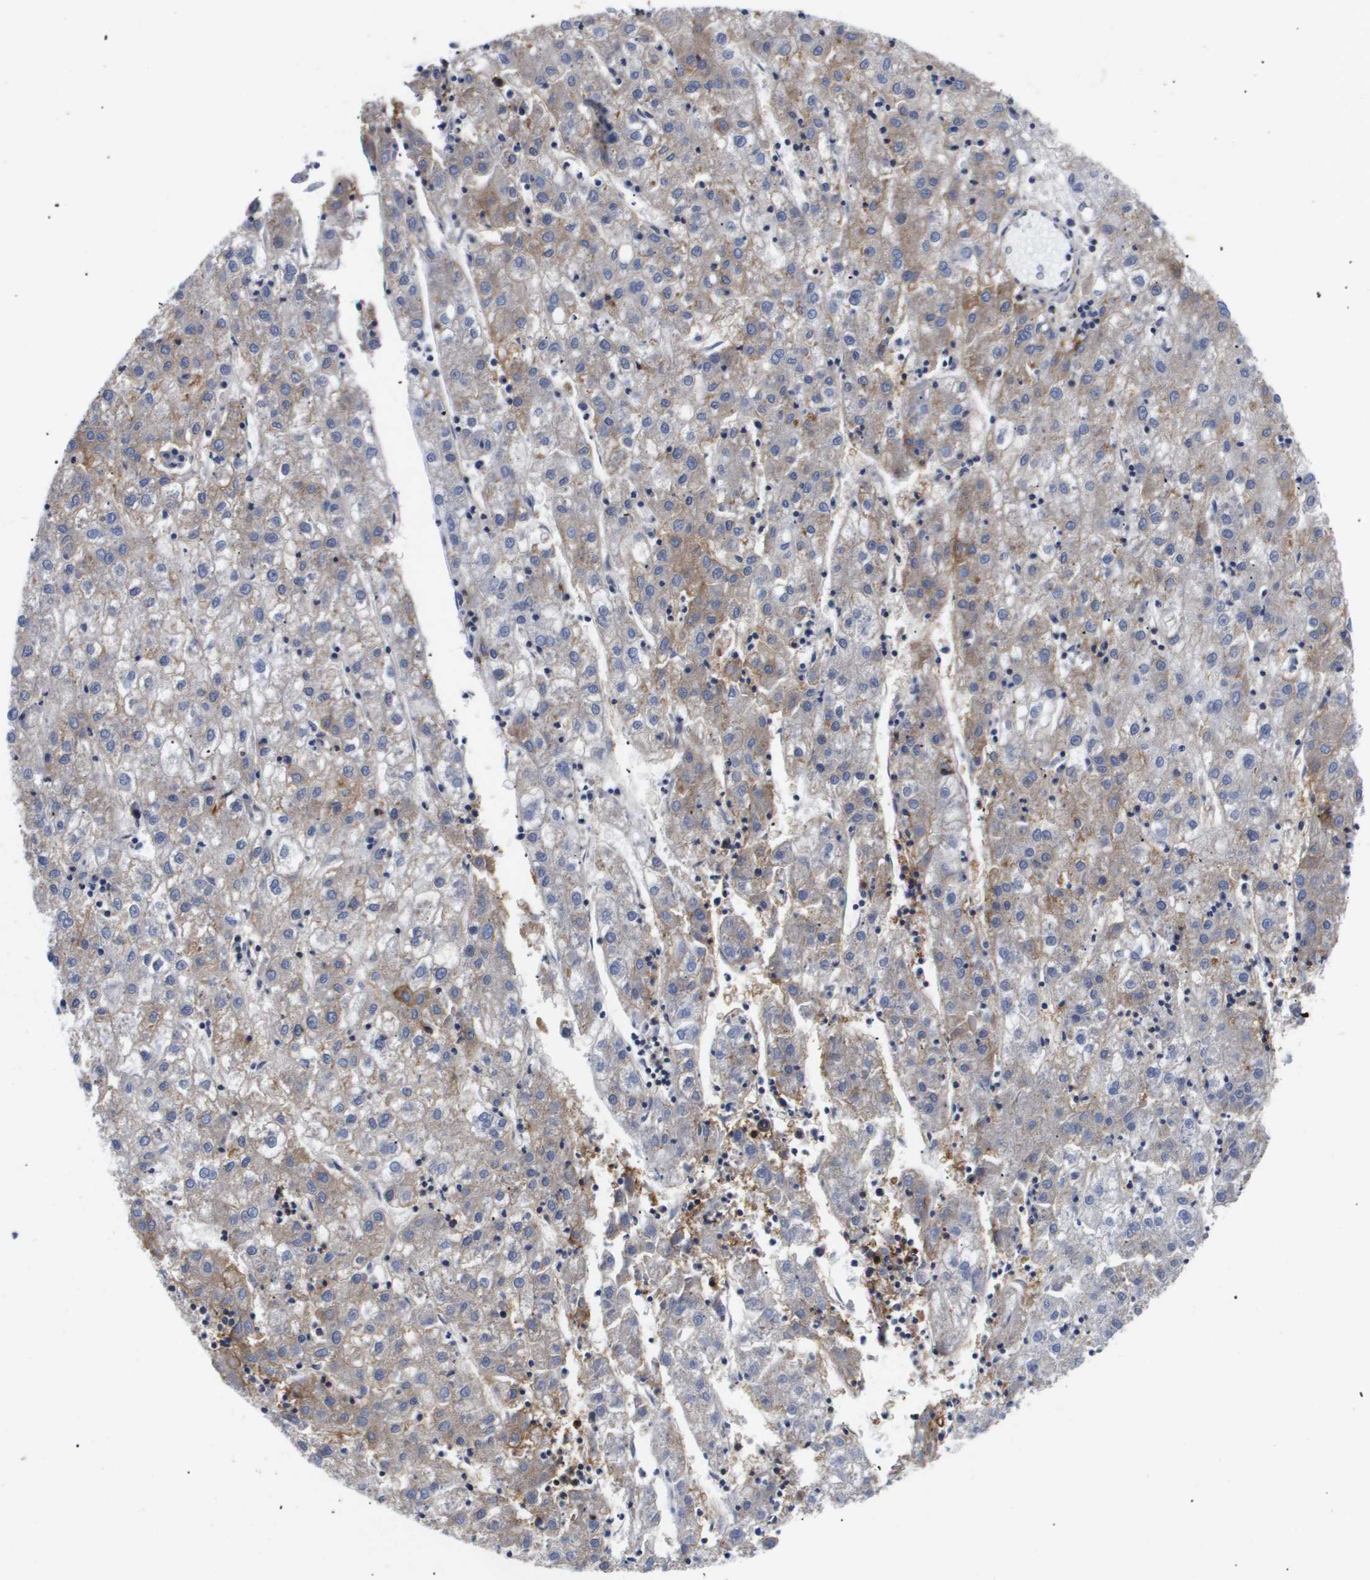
{"staining": {"intensity": "moderate", "quantity": "<25%", "location": "cytoplasmic/membranous"}, "tissue": "liver cancer", "cell_type": "Tumor cells", "image_type": "cancer", "snomed": [{"axis": "morphology", "description": "Carcinoma, Hepatocellular, NOS"}, {"axis": "topography", "description": "Liver"}], "caption": "A brown stain highlights moderate cytoplasmic/membranous staining of a protein in human liver hepatocellular carcinoma tumor cells.", "gene": "SHD", "patient": {"sex": "male", "age": 72}}